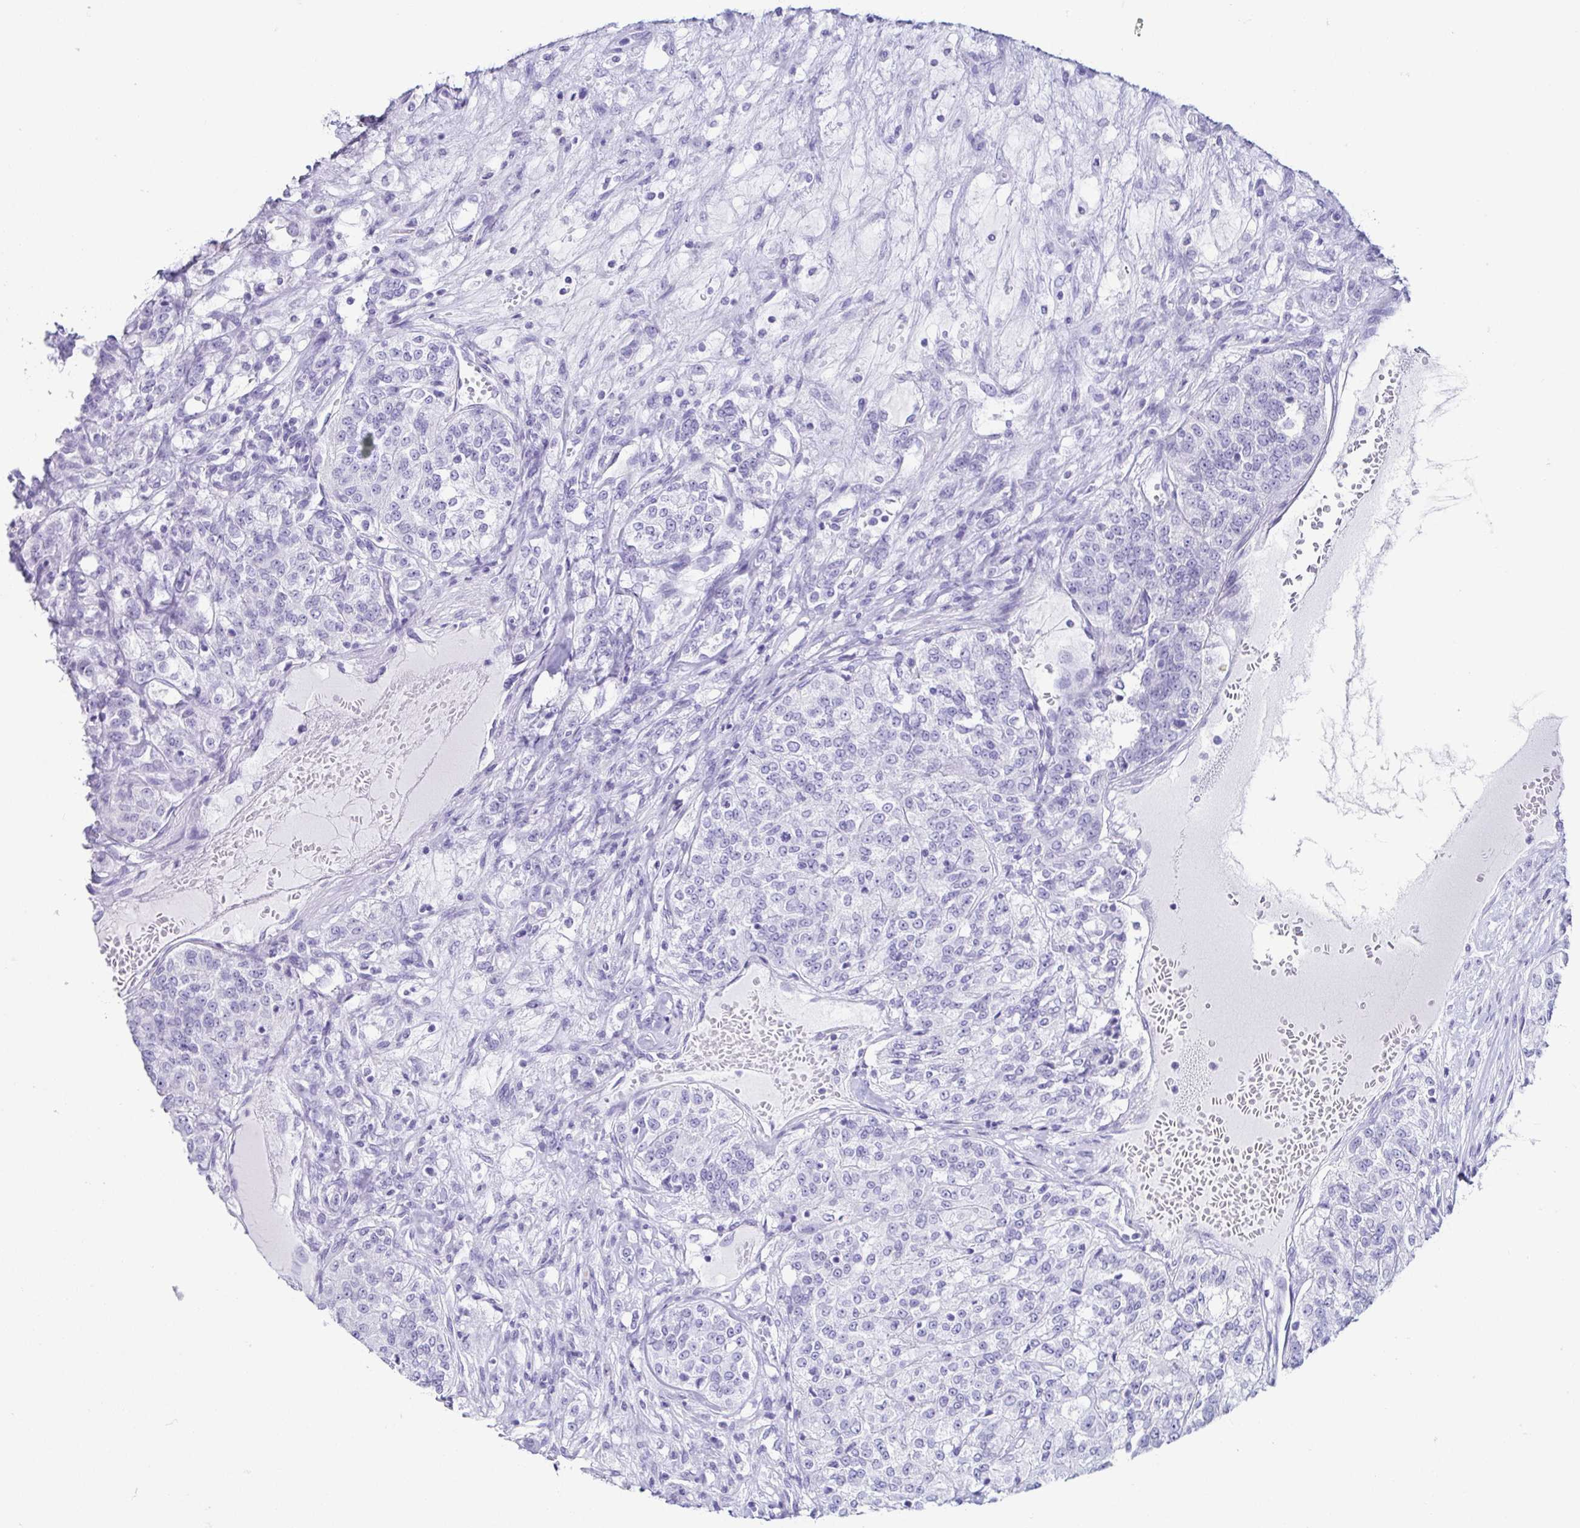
{"staining": {"intensity": "negative", "quantity": "none", "location": "none"}, "tissue": "renal cancer", "cell_type": "Tumor cells", "image_type": "cancer", "snomed": [{"axis": "morphology", "description": "Adenocarcinoma, NOS"}, {"axis": "topography", "description": "Kidney"}], "caption": "Tumor cells show no significant expression in renal cancer. Brightfield microscopy of immunohistochemistry stained with DAB (brown) and hematoxylin (blue), captured at high magnification.", "gene": "CD164L2", "patient": {"sex": "female", "age": 63}}